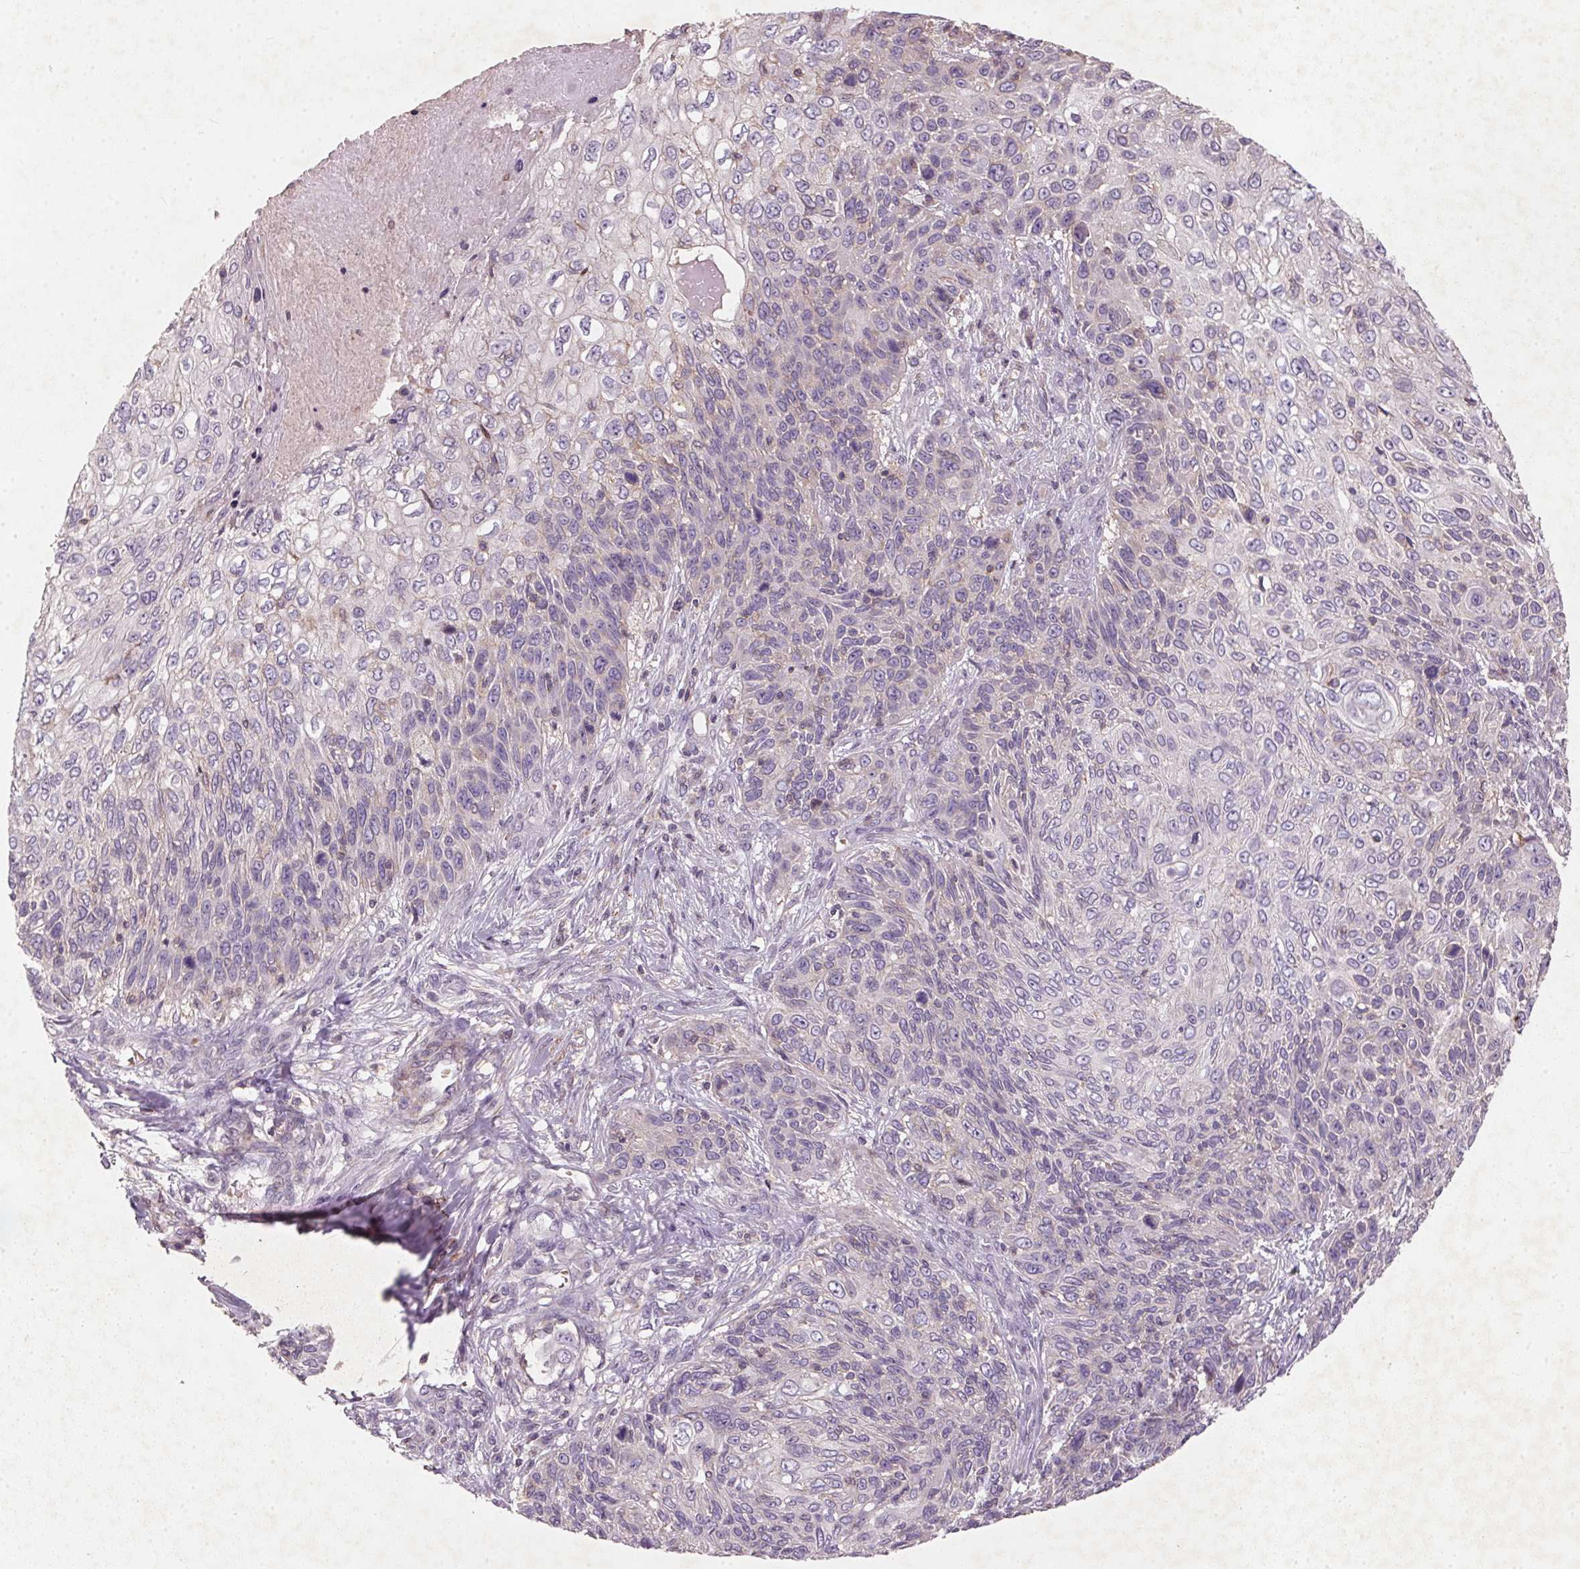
{"staining": {"intensity": "negative", "quantity": "none", "location": "none"}, "tissue": "skin cancer", "cell_type": "Tumor cells", "image_type": "cancer", "snomed": [{"axis": "morphology", "description": "Squamous cell carcinoma, NOS"}, {"axis": "topography", "description": "Skin"}], "caption": "High power microscopy micrograph of an IHC image of skin squamous cell carcinoma, revealing no significant staining in tumor cells. (DAB immunohistochemistry, high magnification).", "gene": "KCNK15", "patient": {"sex": "male", "age": 92}}